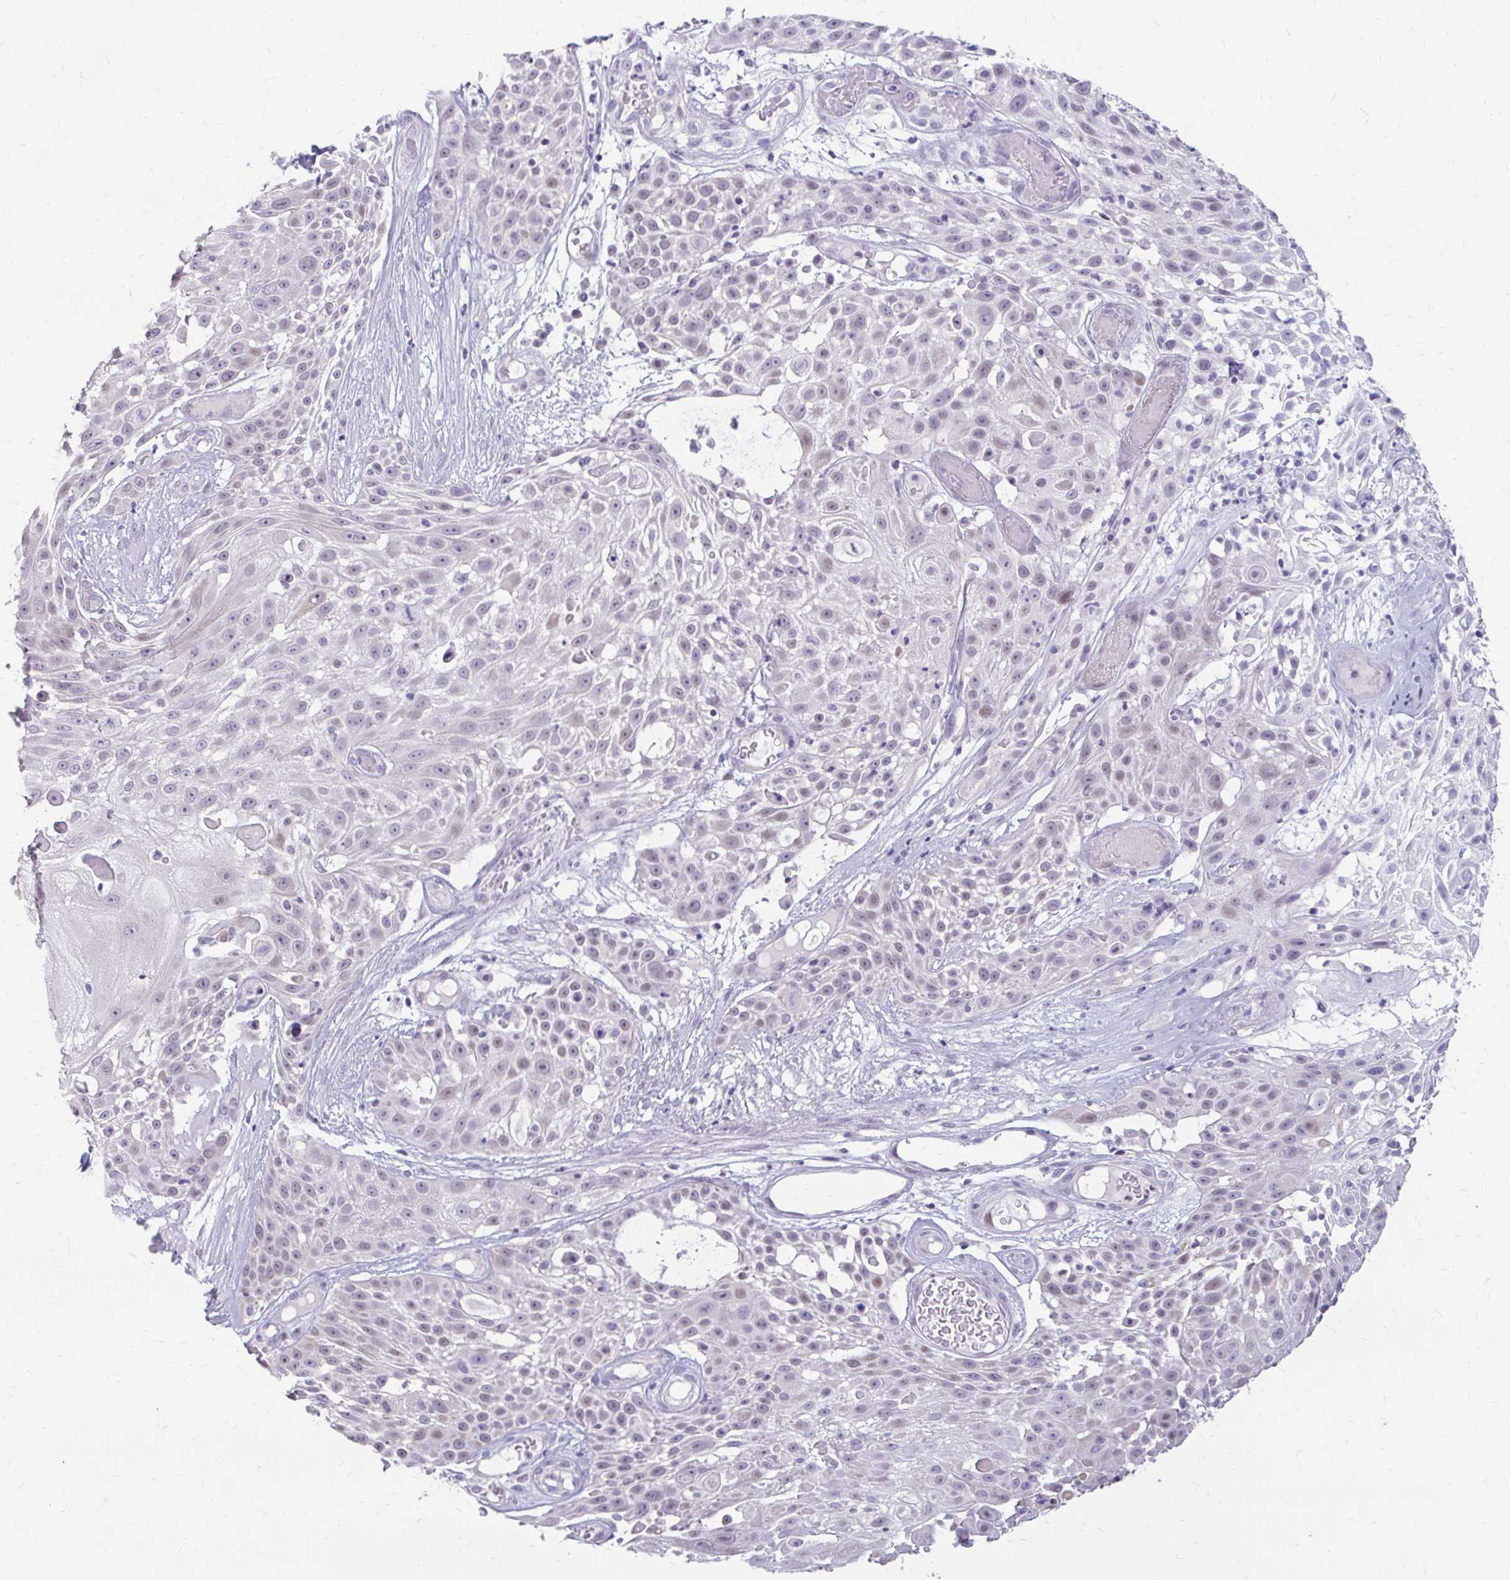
{"staining": {"intensity": "weak", "quantity": "<25%", "location": "nuclear"}, "tissue": "skin cancer", "cell_type": "Tumor cells", "image_type": "cancer", "snomed": [{"axis": "morphology", "description": "Squamous cell carcinoma, NOS"}, {"axis": "topography", "description": "Skin"}], "caption": "A micrograph of skin cancer (squamous cell carcinoma) stained for a protein shows no brown staining in tumor cells. Brightfield microscopy of IHC stained with DAB (brown) and hematoxylin (blue), captured at high magnification.", "gene": "RGS16", "patient": {"sex": "female", "age": 86}}